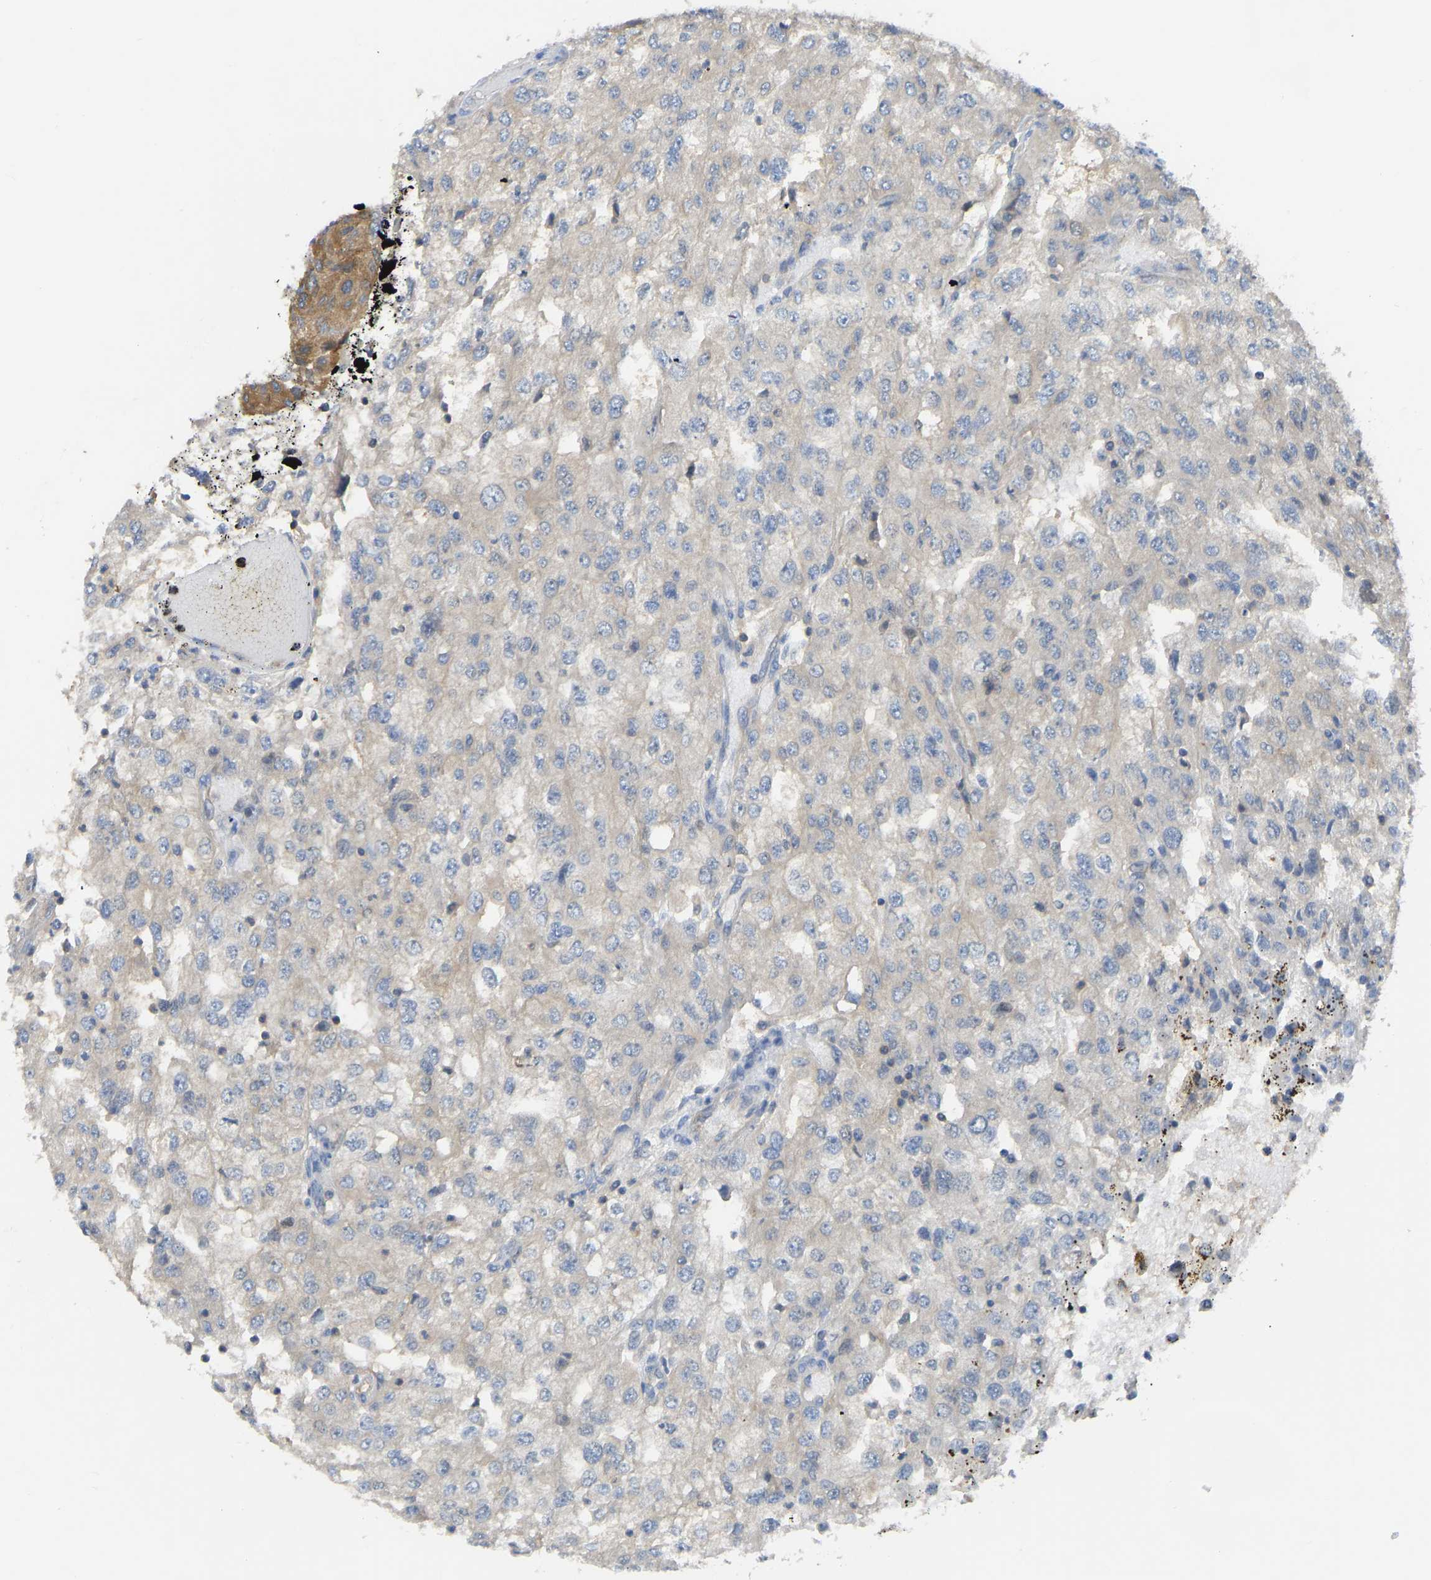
{"staining": {"intensity": "weak", "quantity": "<25%", "location": "cytoplasmic/membranous"}, "tissue": "renal cancer", "cell_type": "Tumor cells", "image_type": "cancer", "snomed": [{"axis": "morphology", "description": "Adenocarcinoma, NOS"}, {"axis": "topography", "description": "Kidney"}], "caption": "High power microscopy image of an immunohistochemistry photomicrograph of renal cancer, revealing no significant positivity in tumor cells.", "gene": "PPP3CA", "patient": {"sex": "female", "age": 54}}